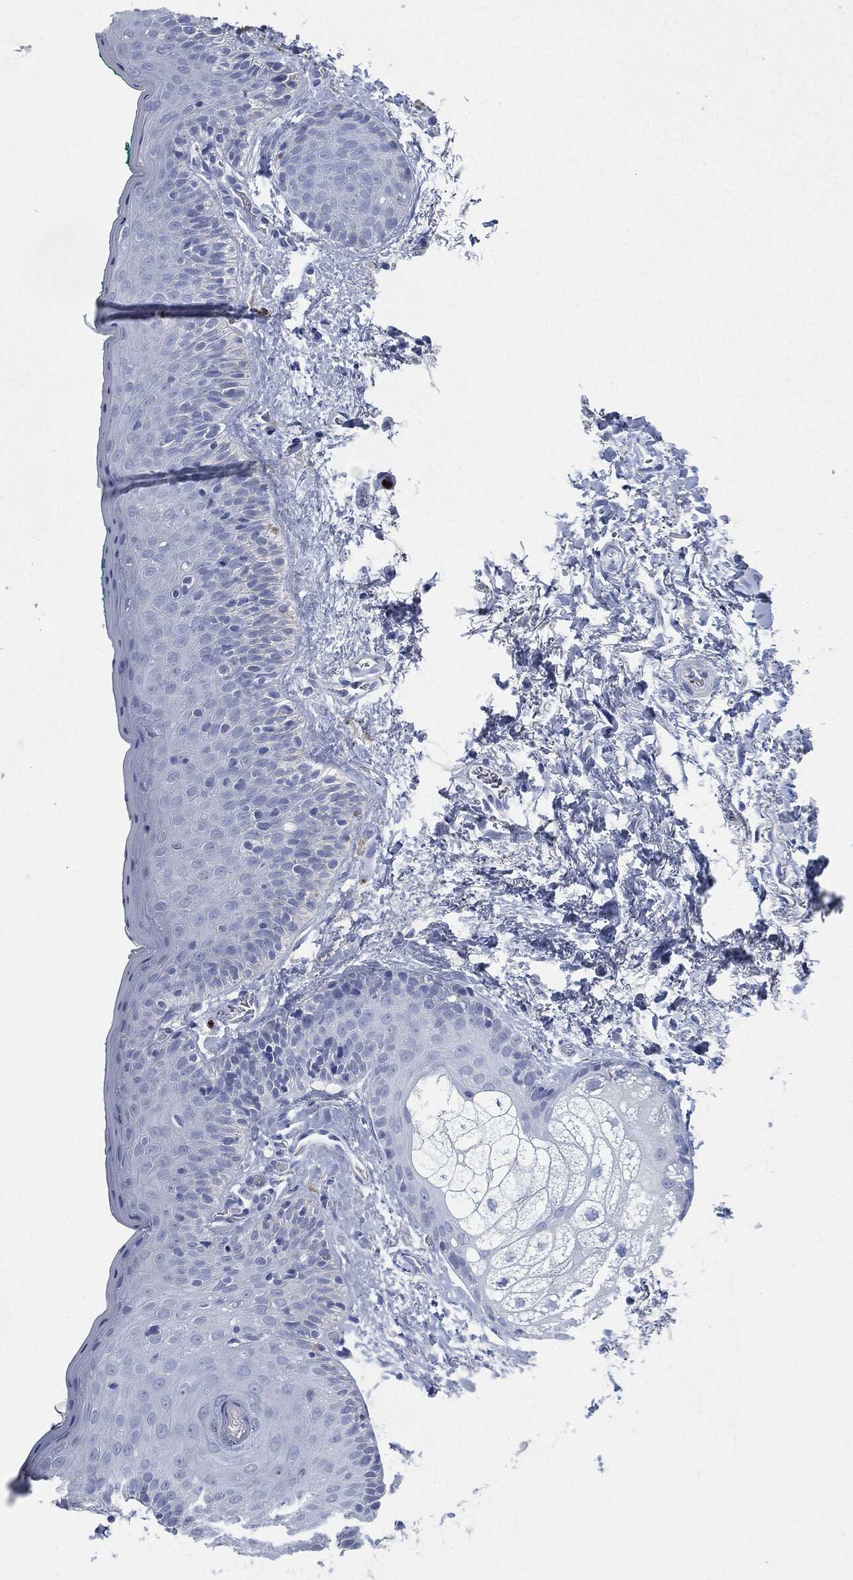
{"staining": {"intensity": "negative", "quantity": "none", "location": "none"}, "tissue": "vagina", "cell_type": "Squamous epithelial cells", "image_type": "normal", "snomed": [{"axis": "morphology", "description": "Normal tissue, NOS"}, {"axis": "topography", "description": "Vagina"}], "caption": "Vagina stained for a protein using immunohistochemistry displays no positivity squamous epithelial cells.", "gene": "CEACAM8", "patient": {"sex": "female", "age": 66}}